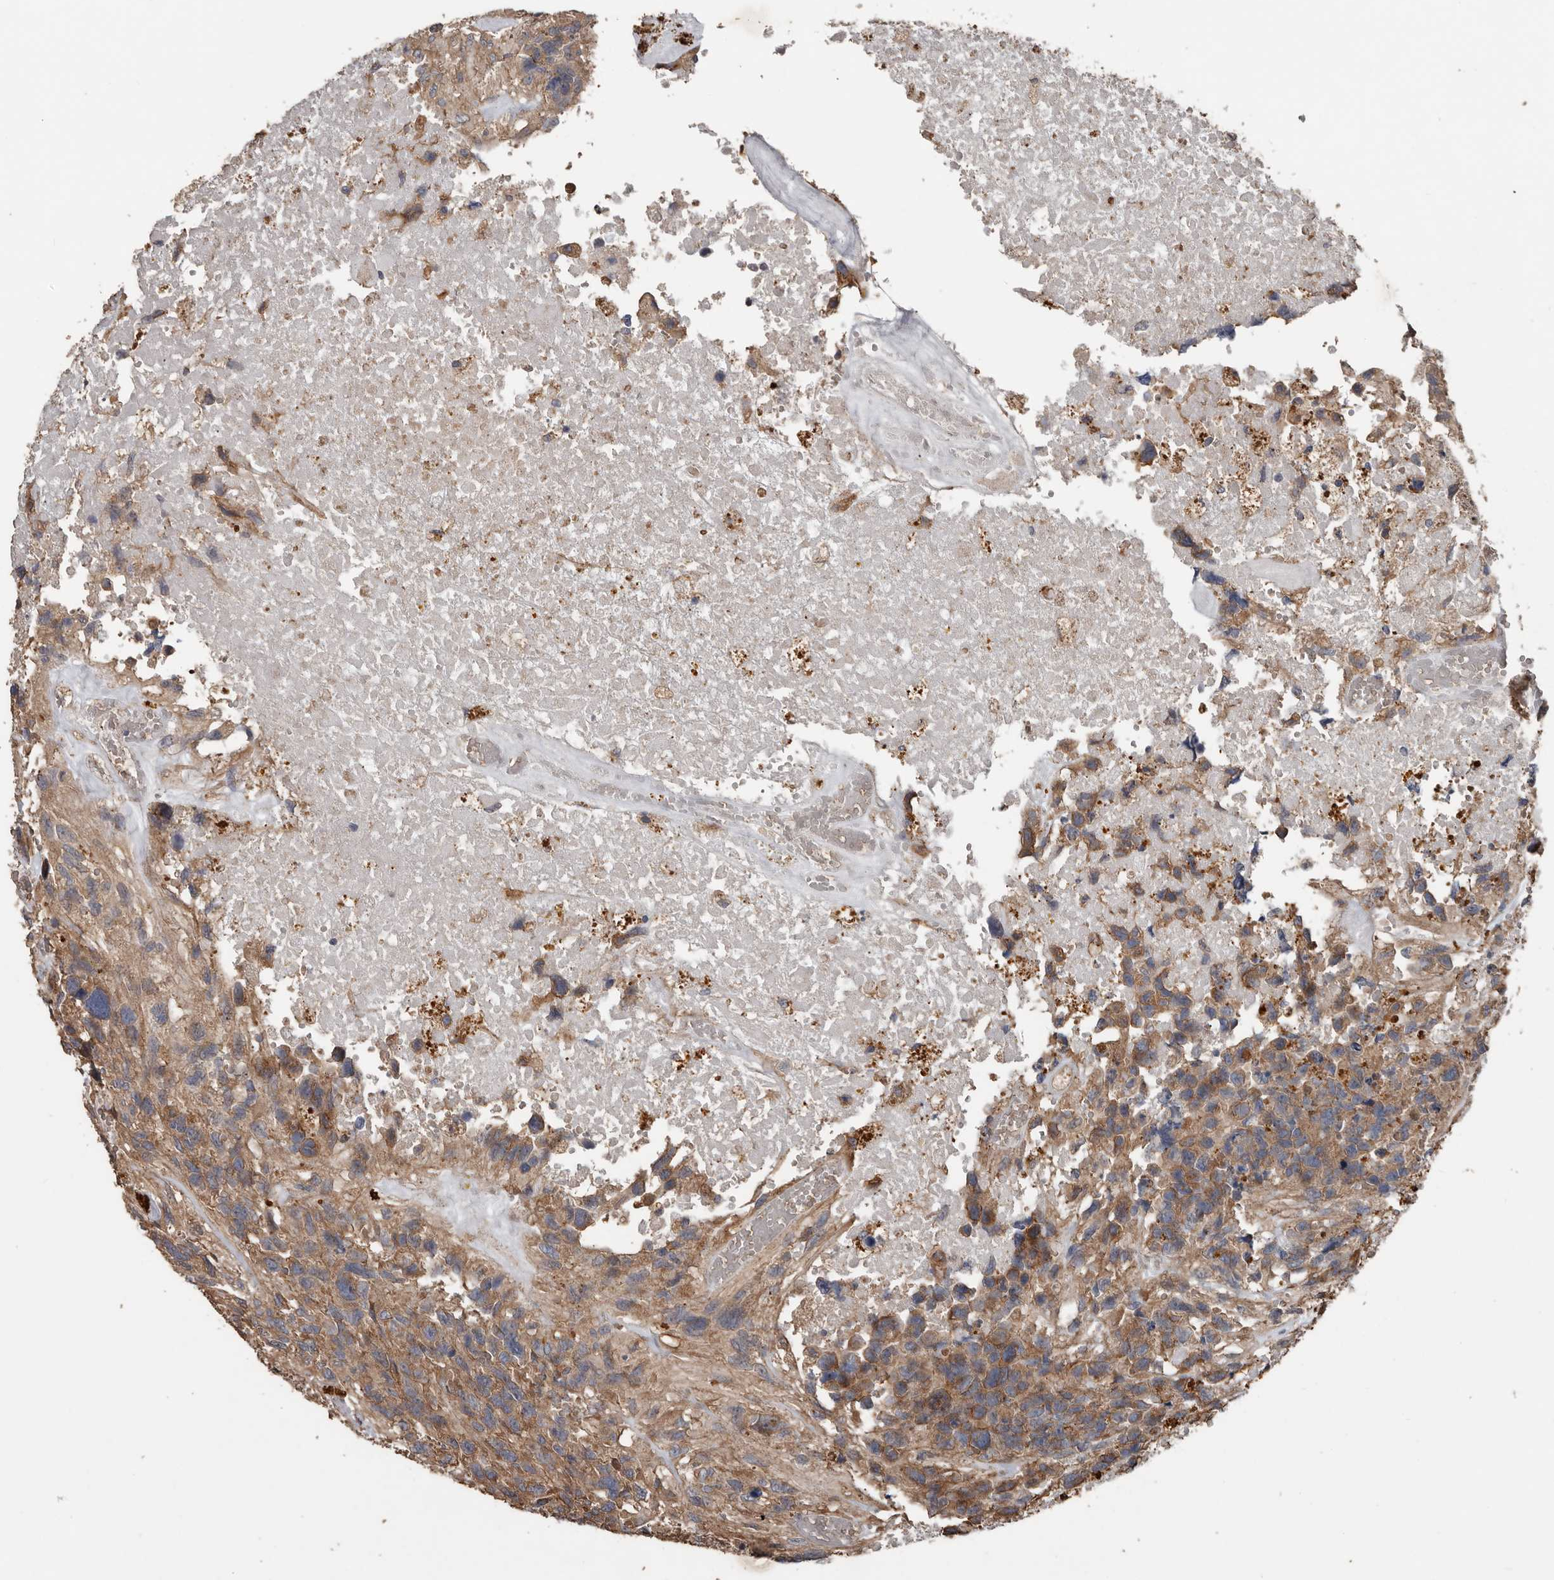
{"staining": {"intensity": "weak", "quantity": "25%-75%", "location": "cytoplasmic/membranous"}, "tissue": "glioma", "cell_type": "Tumor cells", "image_type": "cancer", "snomed": [{"axis": "morphology", "description": "Glioma, malignant, High grade"}, {"axis": "topography", "description": "Brain"}], "caption": "The histopathology image shows immunohistochemical staining of malignant high-grade glioma. There is weak cytoplasmic/membranous expression is appreciated in approximately 25%-75% of tumor cells. The protein of interest is shown in brown color, while the nuclei are stained blue.", "gene": "HYAL4", "patient": {"sex": "male", "age": 69}}